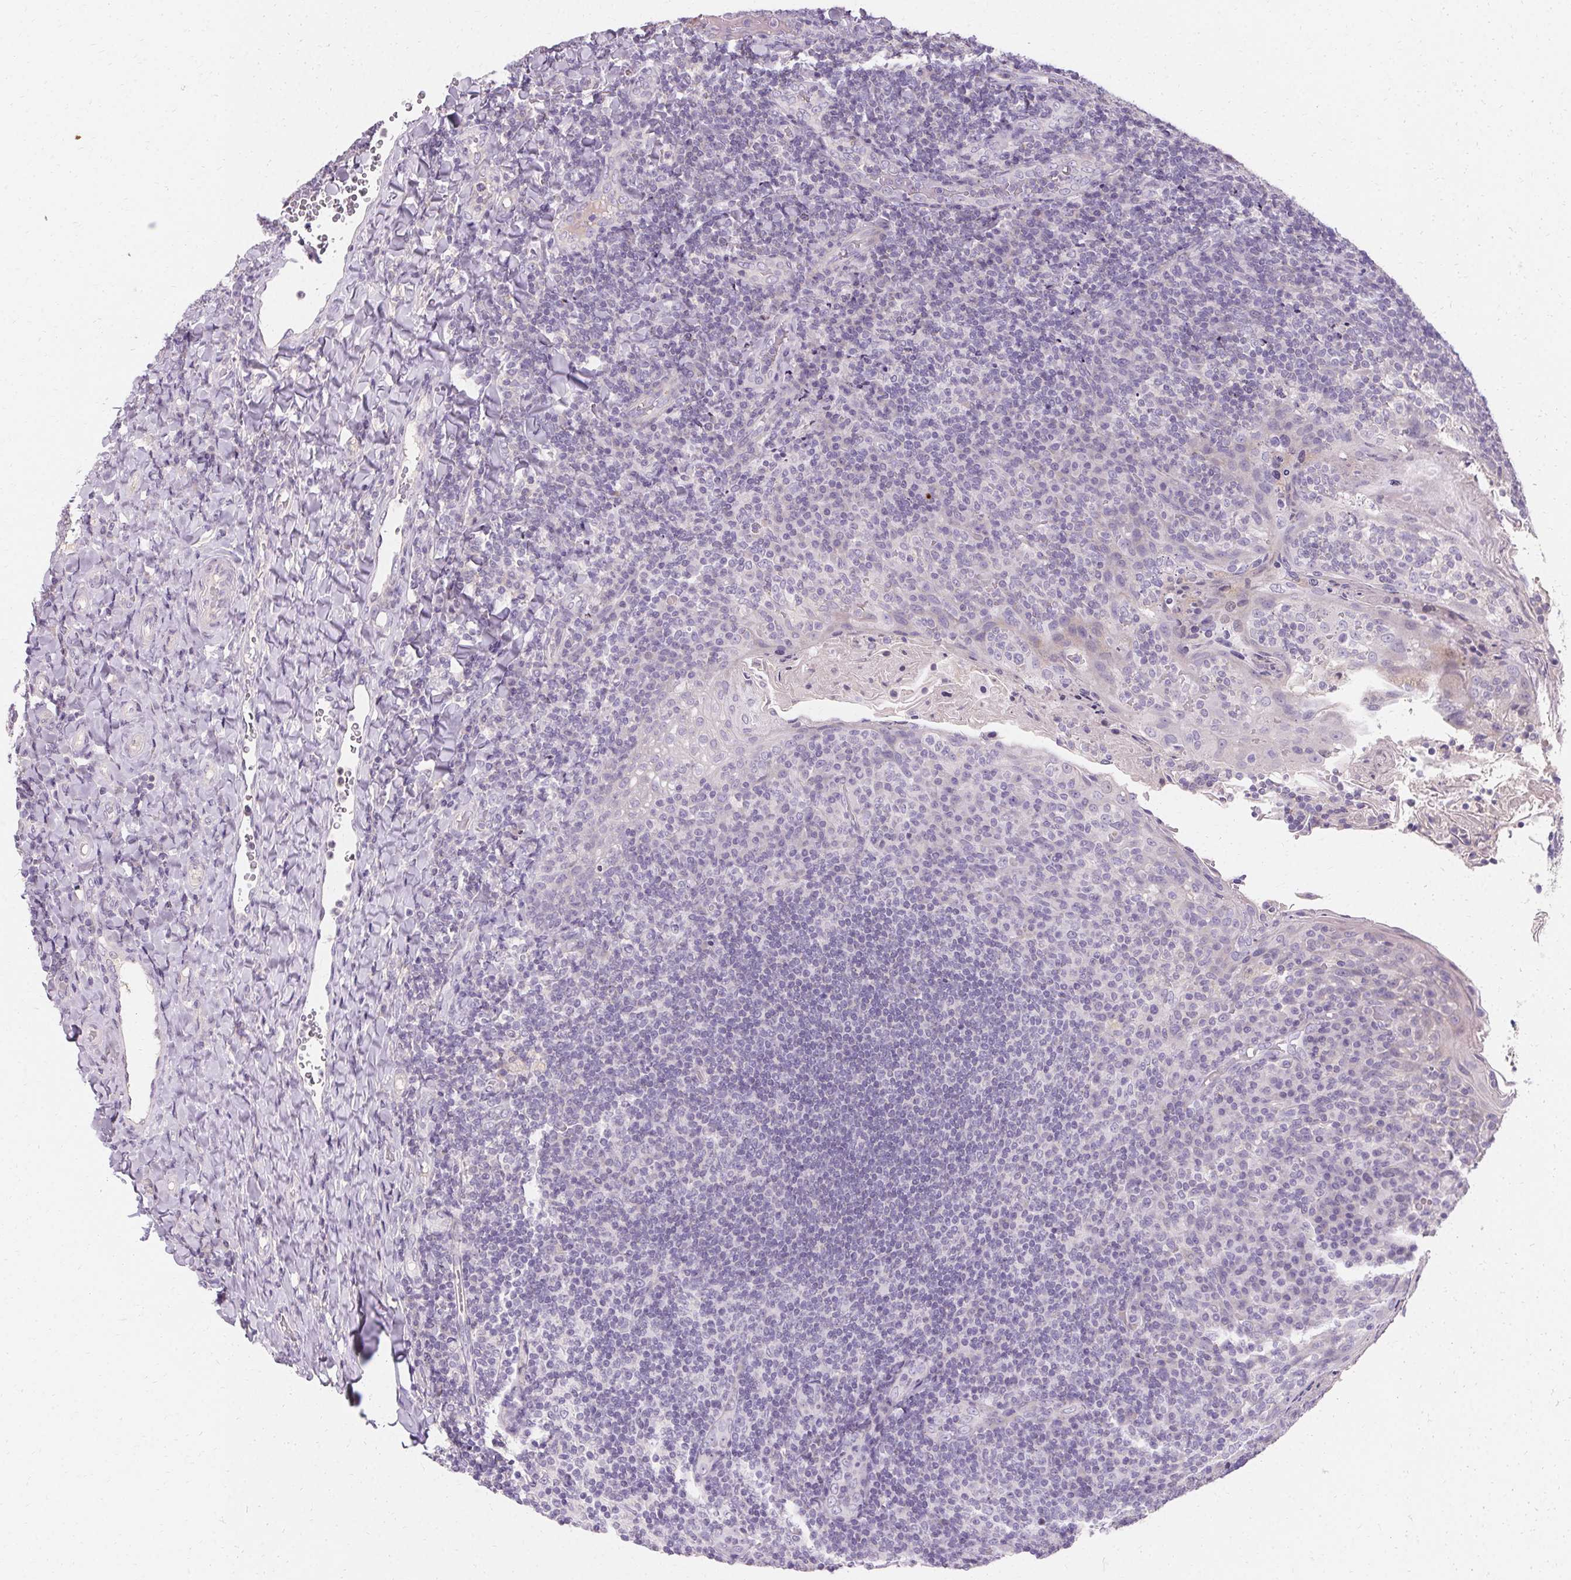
{"staining": {"intensity": "negative", "quantity": "none", "location": "none"}, "tissue": "tonsil", "cell_type": "Germinal center cells", "image_type": "normal", "snomed": [{"axis": "morphology", "description": "Normal tissue, NOS"}, {"axis": "topography", "description": "Tonsil"}], "caption": "The histopathology image displays no significant staining in germinal center cells of tonsil.", "gene": "TRIP13", "patient": {"sex": "female", "age": 10}}